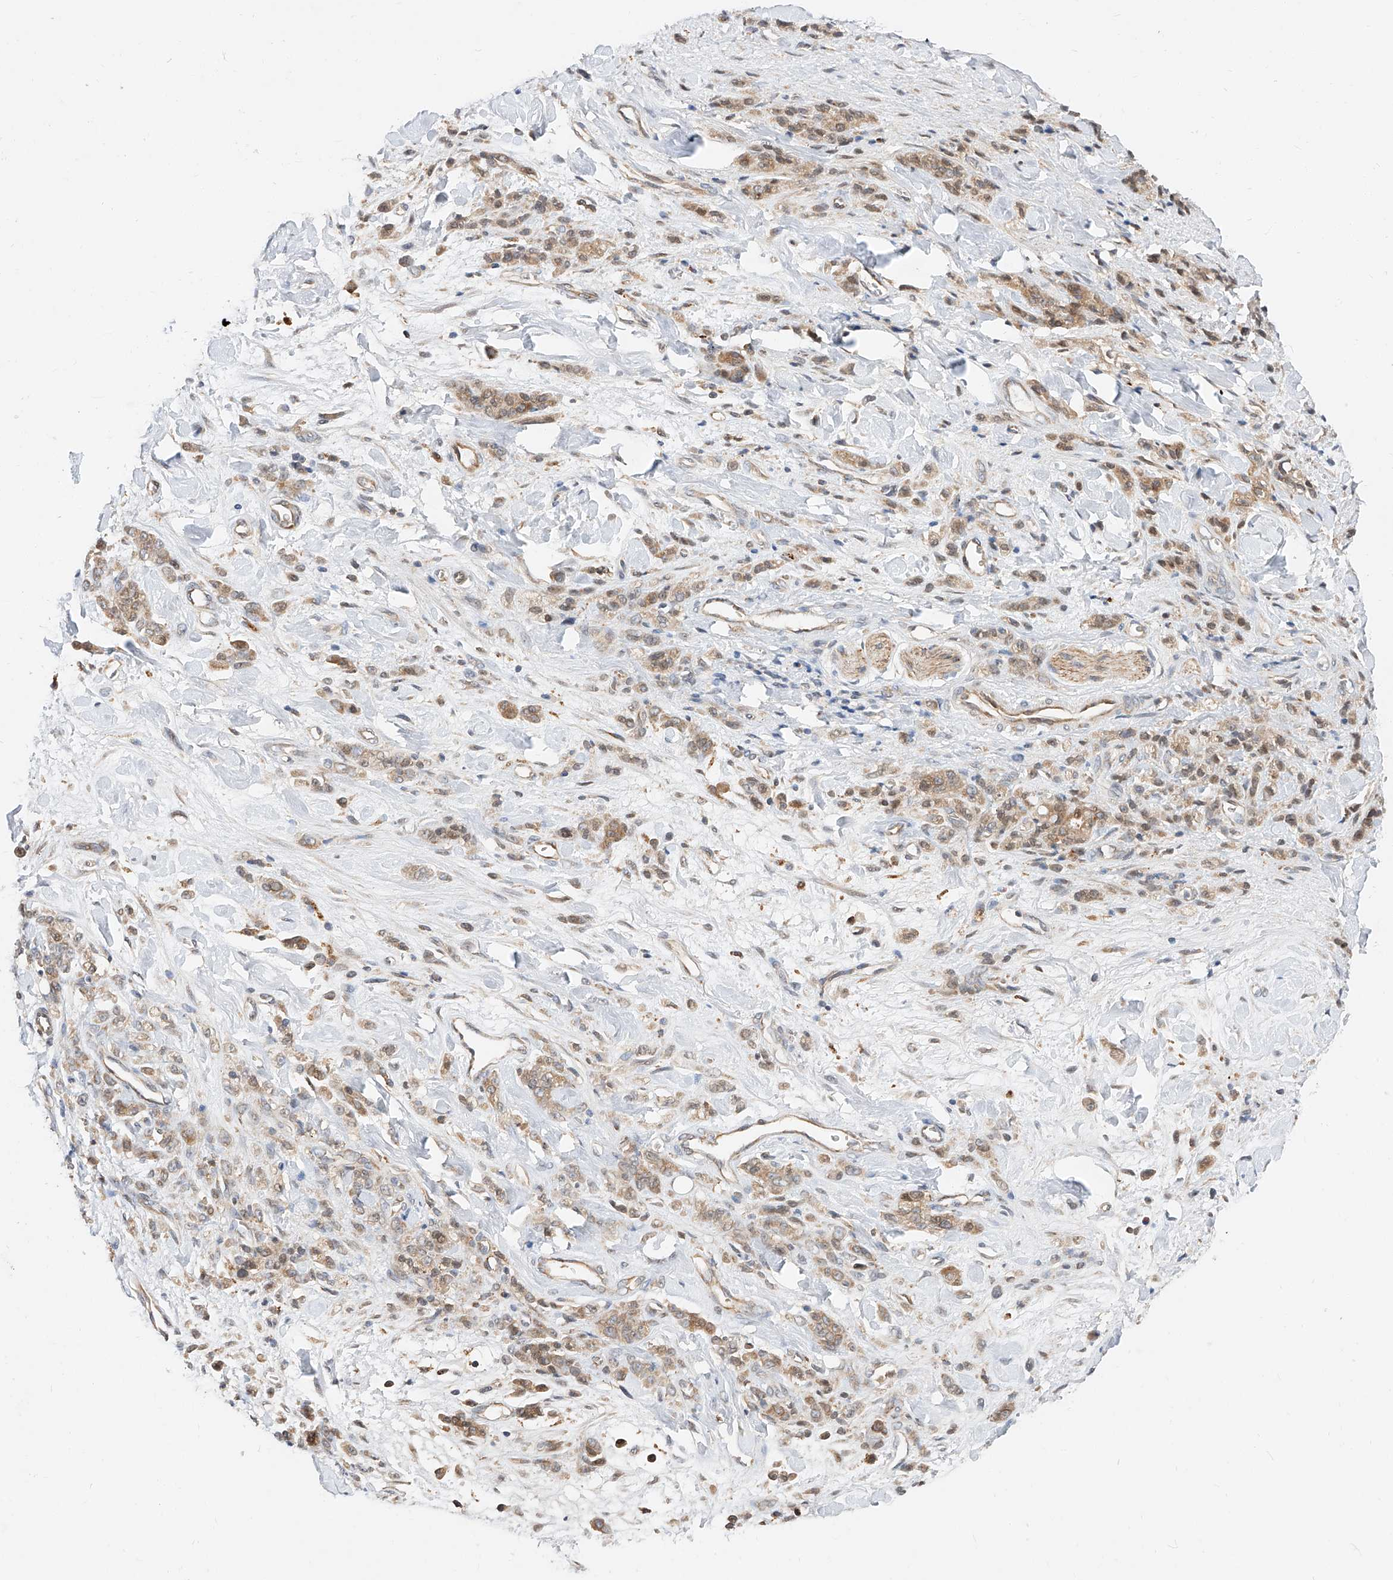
{"staining": {"intensity": "weak", "quantity": ">75%", "location": "cytoplasmic/membranous"}, "tissue": "stomach cancer", "cell_type": "Tumor cells", "image_type": "cancer", "snomed": [{"axis": "morphology", "description": "Normal tissue, NOS"}, {"axis": "morphology", "description": "Adenocarcinoma, NOS"}, {"axis": "topography", "description": "Stomach"}], "caption": "Weak cytoplasmic/membranous protein staining is appreciated in about >75% of tumor cells in stomach cancer (adenocarcinoma). (DAB (3,3'-diaminobenzidine) IHC, brown staining for protein, blue staining for nuclei).", "gene": "DIRAS3", "patient": {"sex": "male", "age": 82}}